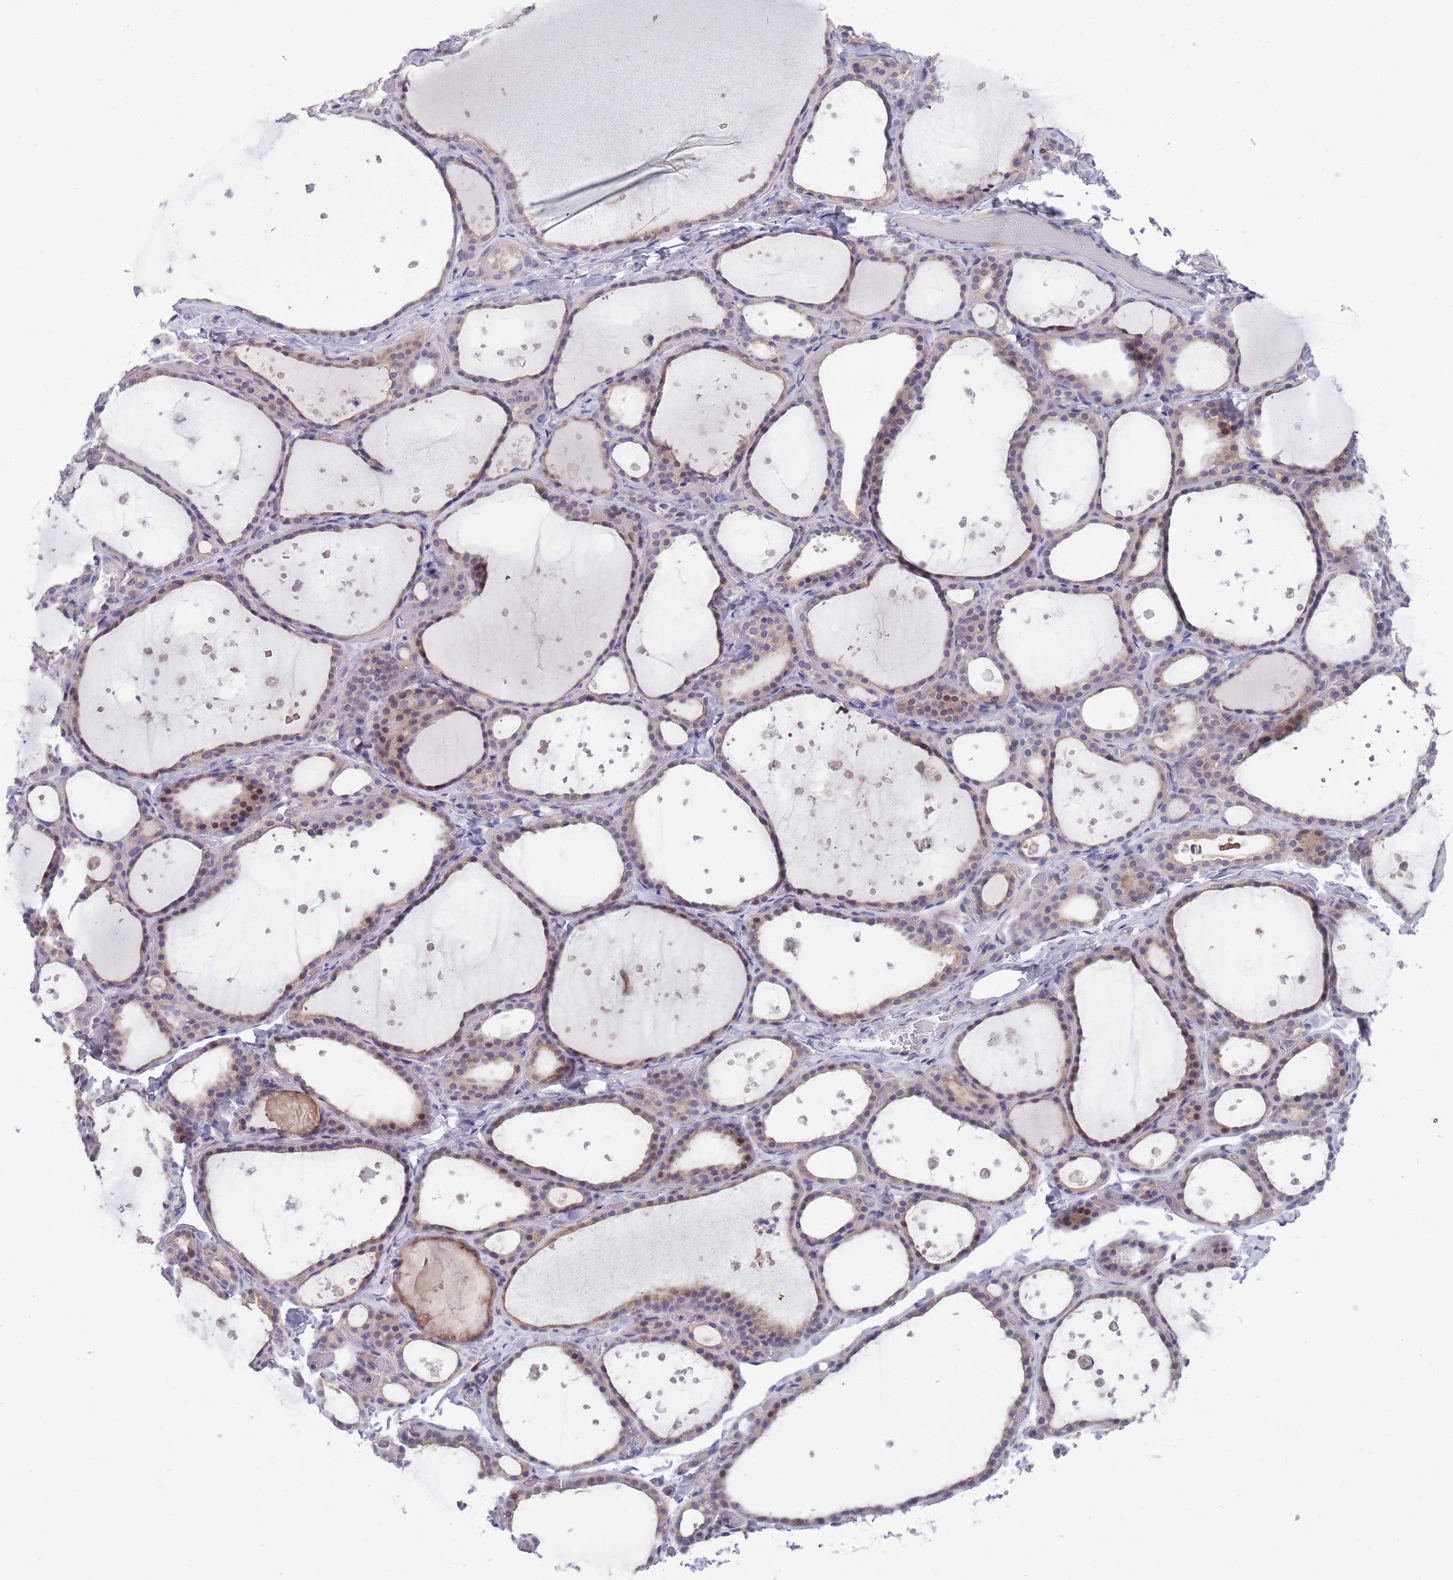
{"staining": {"intensity": "weak", "quantity": "25%-75%", "location": "cytoplasmic/membranous,nuclear"}, "tissue": "thyroid gland", "cell_type": "Glandular cells", "image_type": "normal", "snomed": [{"axis": "morphology", "description": "Normal tissue, NOS"}, {"axis": "topography", "description": "Thyroid gland"}], "caption": "Immunohistochemical staining of normal human thyroid gland demonstrates 25%-75% levels of weak cytoplasmic/membranous,nuclear protein positivity in about 25%-75% of glandular cells.", "gene": "KLHL29", "patient": {"sex": "female", "age": 44}}